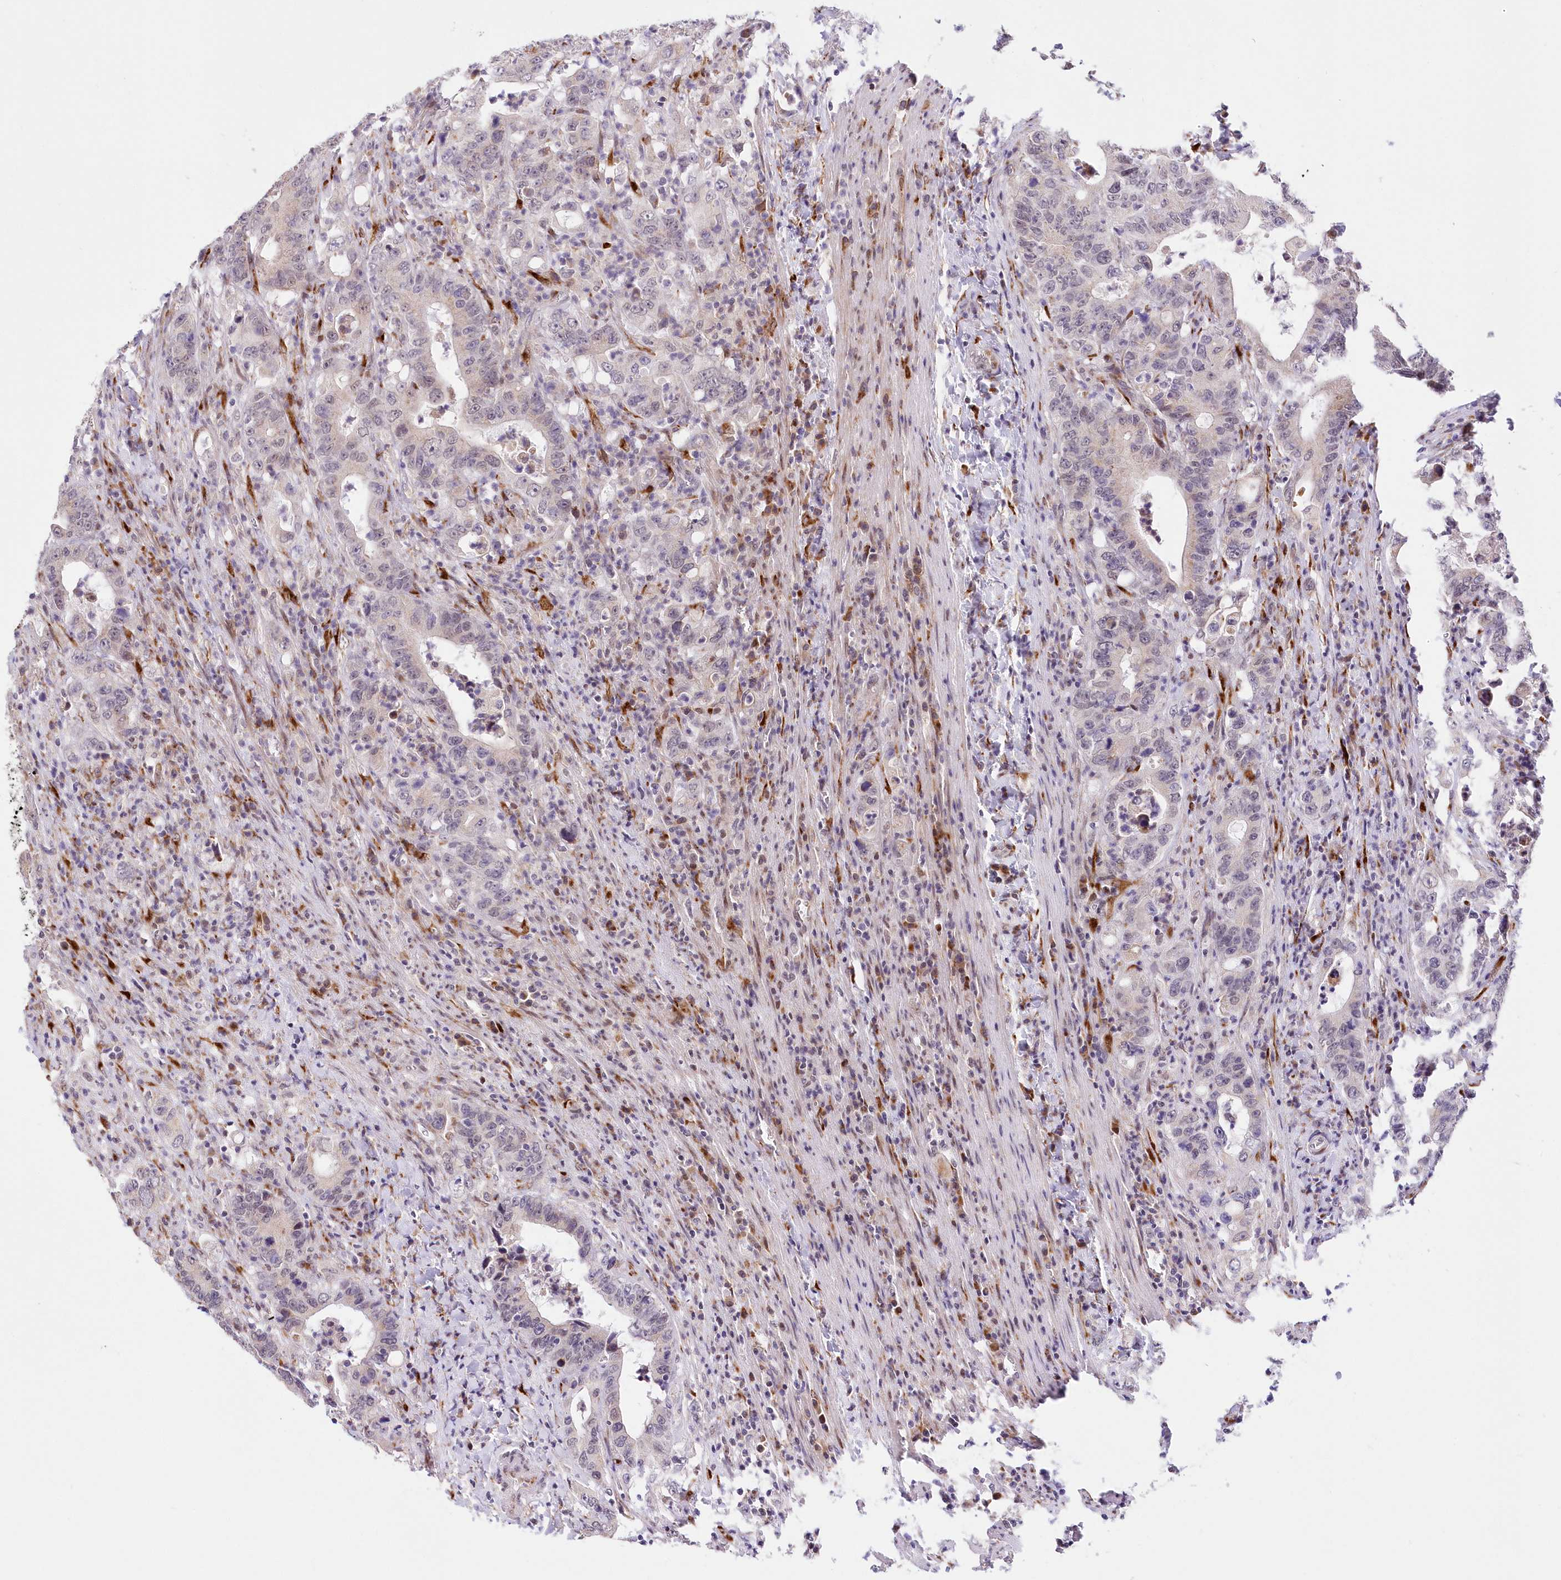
{"staining": {"intensity": "negative", "quantity": "none", "location": "none"}, "tissue": "colorectal cancer", "cell_type": "Tumor cells", "image_type": "cancer", "snomed": [{"axis": "morphology", "description": "Adenocarcinoma, NOS"}, {"axis": "topography", "description": "Colon"}], "caption": "The image displays no staining of tumor cells in colorectal cancer.", "gene": "LDB1", "patient": {"sex": "female", "age": 75}}